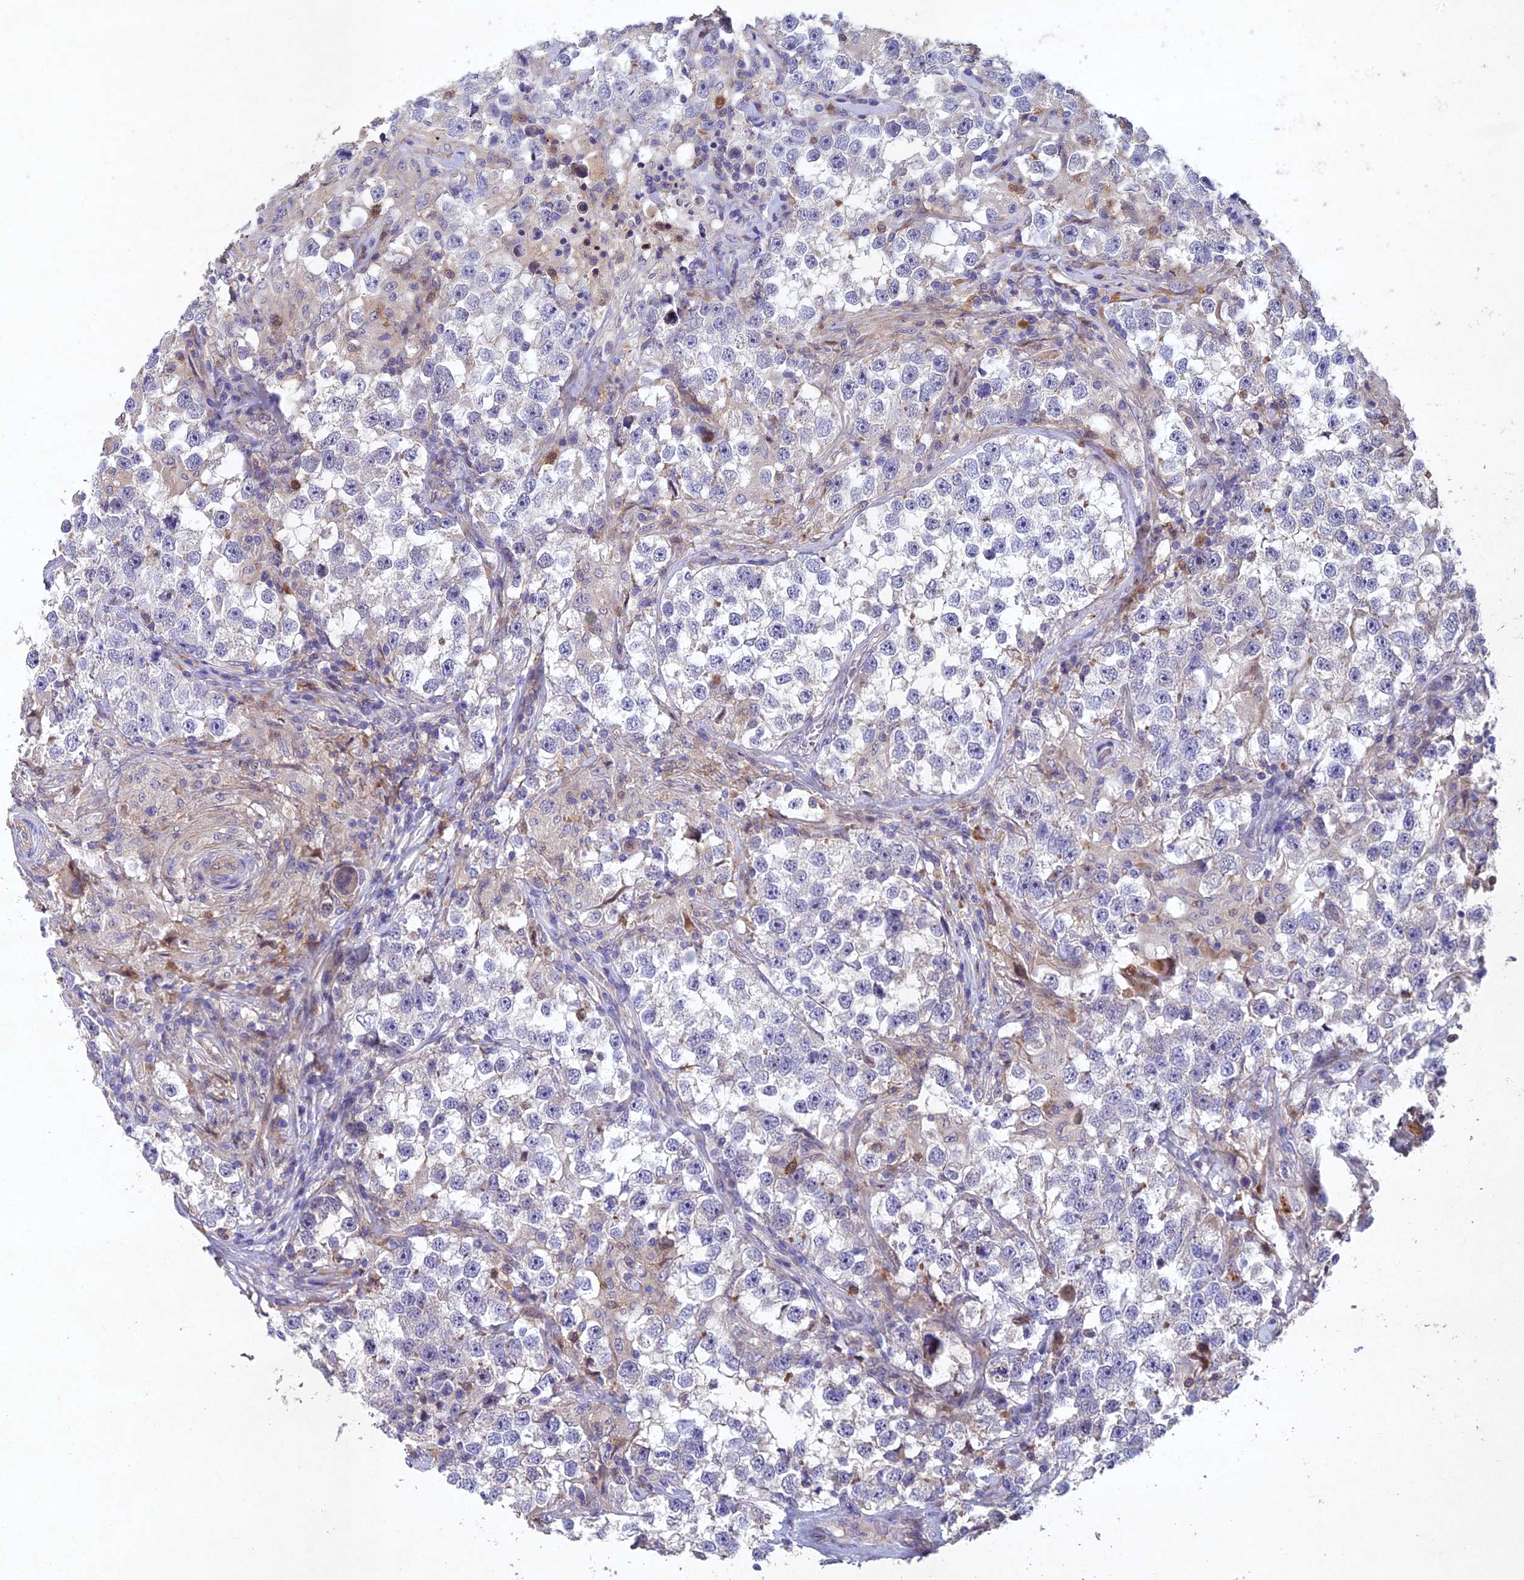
{"staining": {"intensity": "negative", "quantity": "none", "location": "none"}, "tissue": "testis cancer", "cell_type": "Tumor cells", "image_type": "cancer", "snomed": [{"axis": "morphology", "description": "Seminoma, NOS"}, {"axis": "topography", "description": "Testis"}], "caption": "This is an immunohistochemistry photomicrograph of testis cancer (seminoma). There is no staining in tumor cells.", "gene": "NSMCE1", "patient": {"sex": "male", "age": 46}}